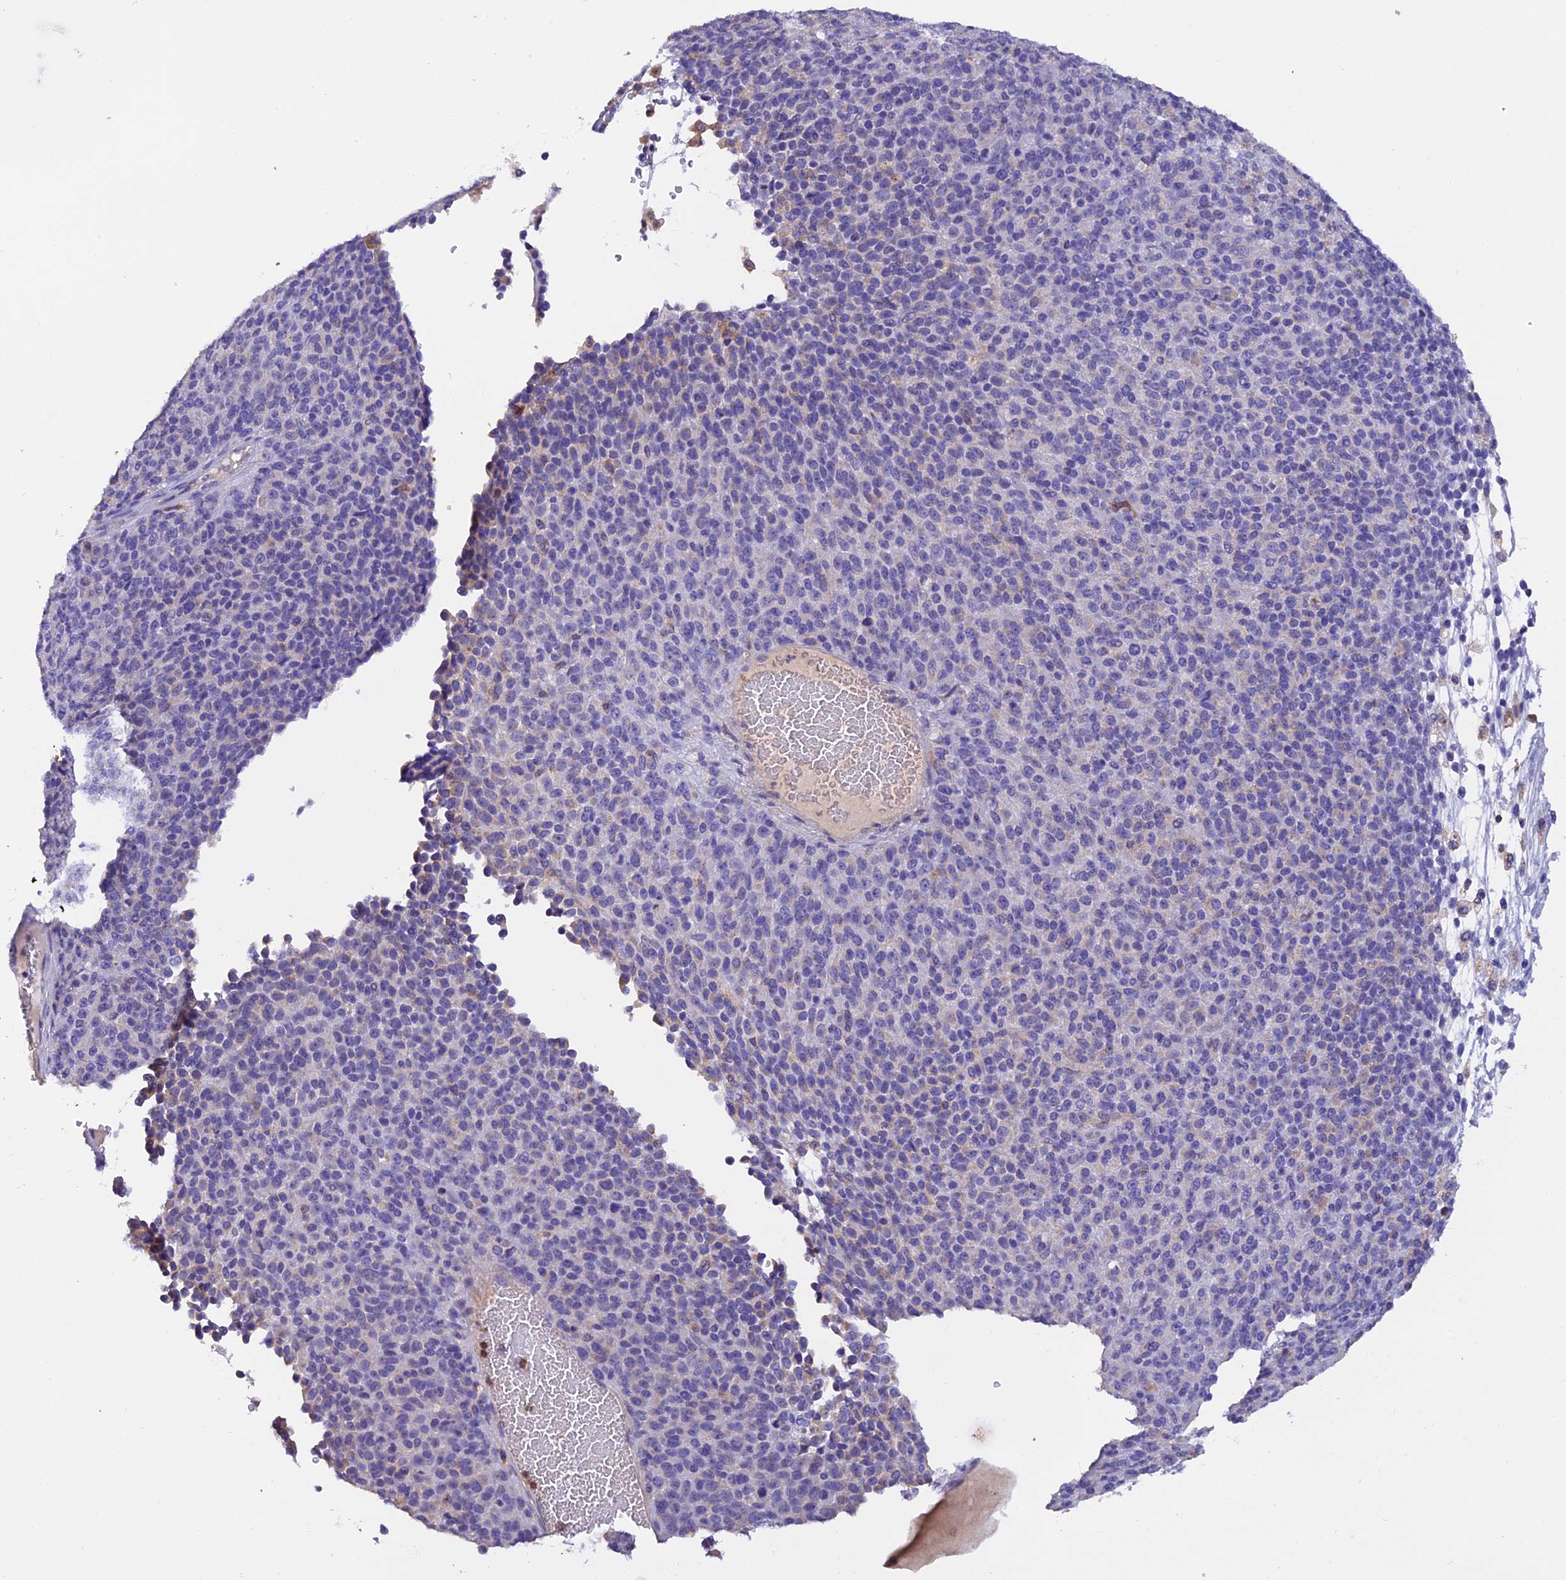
{"staining": {"intensity": "negative", "quantity": "none", "location": "none"}, "tissue": "melanoma", "cell_type": "Tumor cells", "image_type": "cancer", "snomed": [{"axis": "morphology", "description": "Malignant melanoma, Metastatic site"}, {"axis": "topography", "description": "Brain"}], "caption": "A histopathology image of human malignant melanoma (metastatic site) is negative for staining in tumor cells. (Stains: DAB (3,3'-diaminobenzidine) immunohistochemistry (IHC) with hematoxylin counter stain, Microscopy: brightfield microscopy at high magnification).", "gene": "LPXN", "patient": {"sex": "female", "age": 56}}